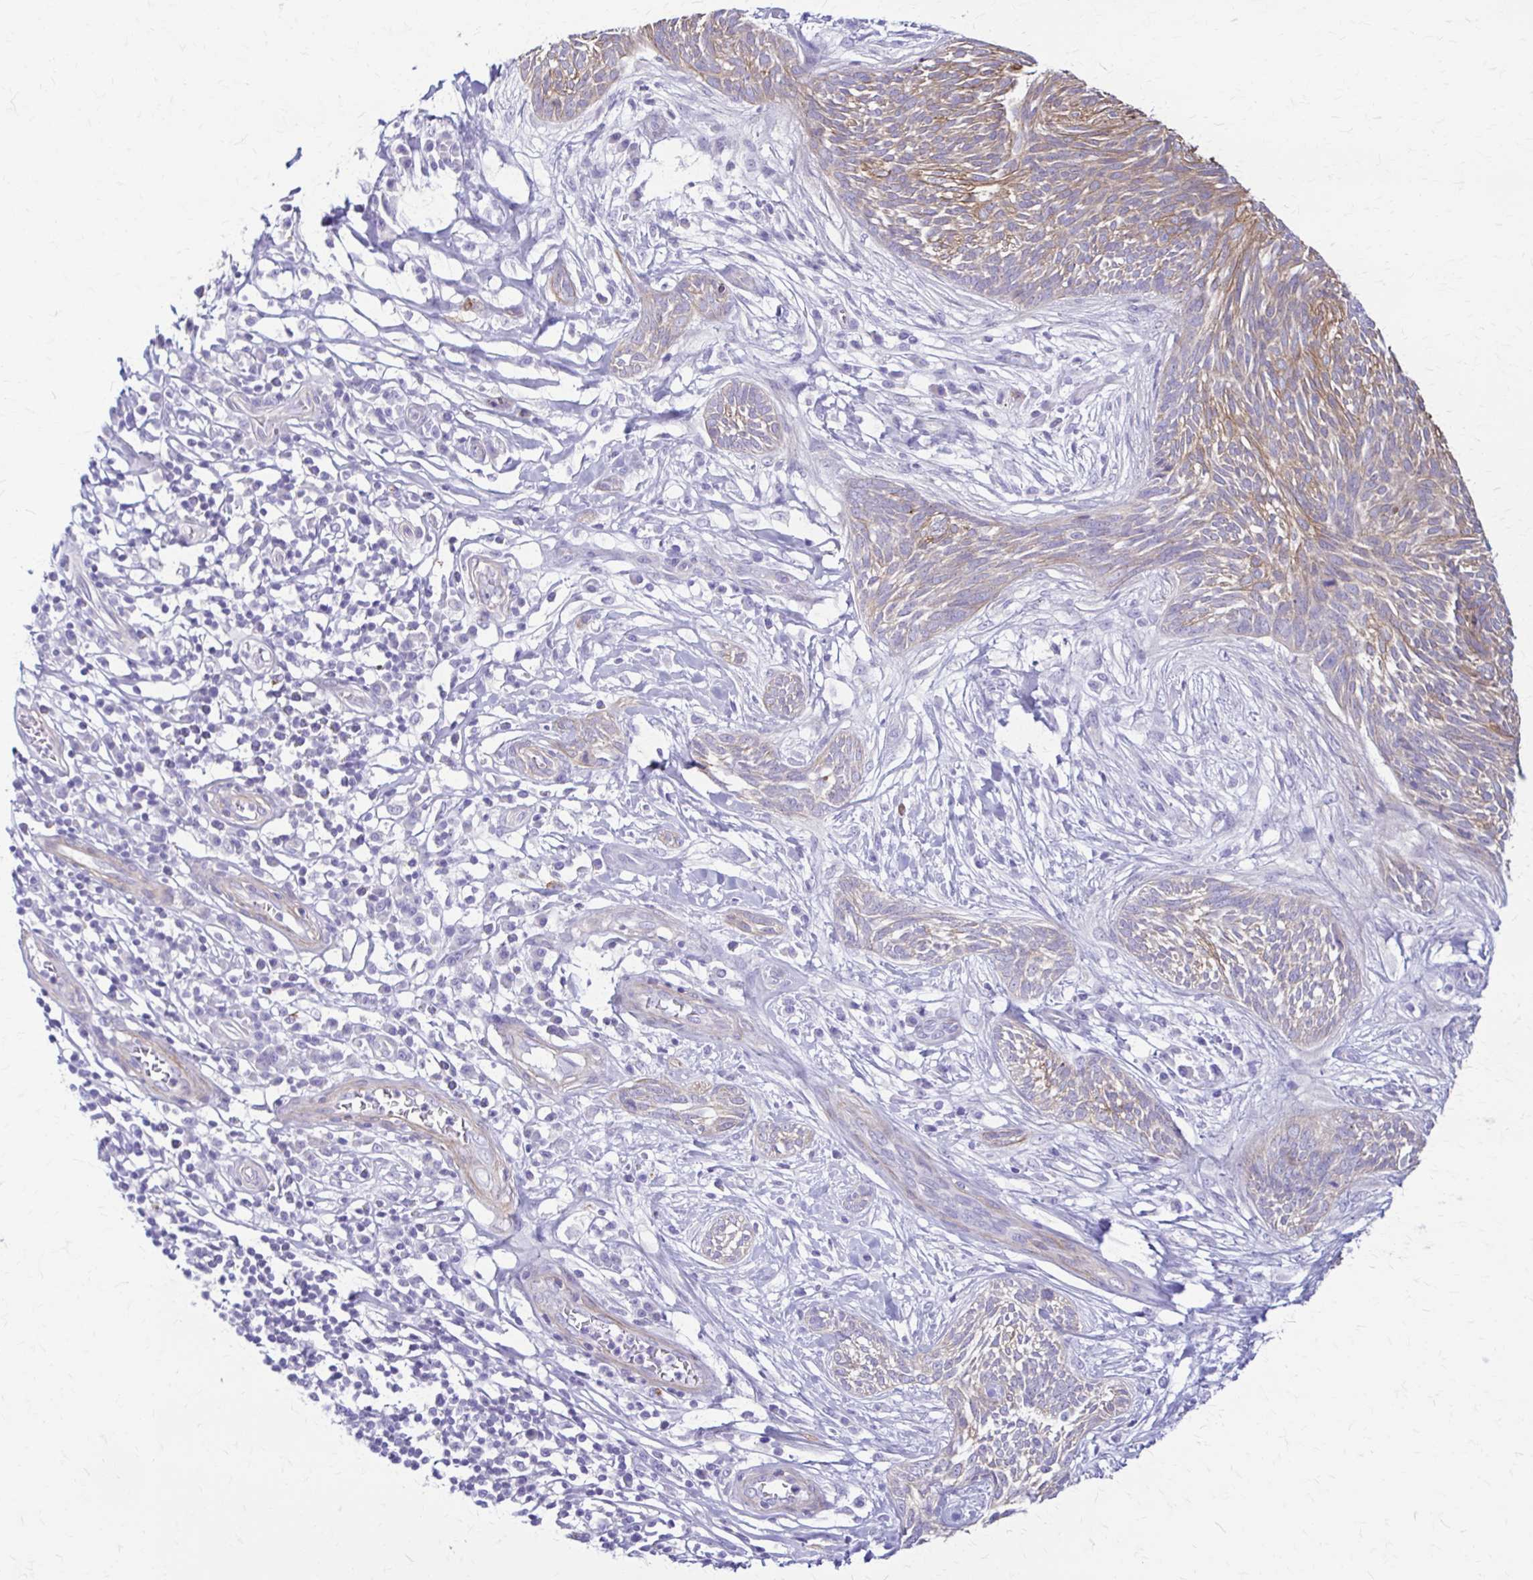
{"staining": {"intensity": "moderate", "quantity": "25%-75%", "location": "cytoplasmic/membranous"}, "tissue": "skin cancer", "cell_type": "Tumor cells", "image_type": "cancer", "snomed": [{"axis": "morphology", "description": "Basal cell carcinoma"}, {"axis": "topography", "description": "Skin"}, {"axis": "topography", "description": "Skin, foot"}], "caption": "A histopathology image showing moderate cytoplasmic/membranous expression in about 25%-75% of tumor cells in skin cancer, as visualized by brown immunohistochemical staining.", "gene": "DSP", "patient": {"sex": "female", "age": 86}}